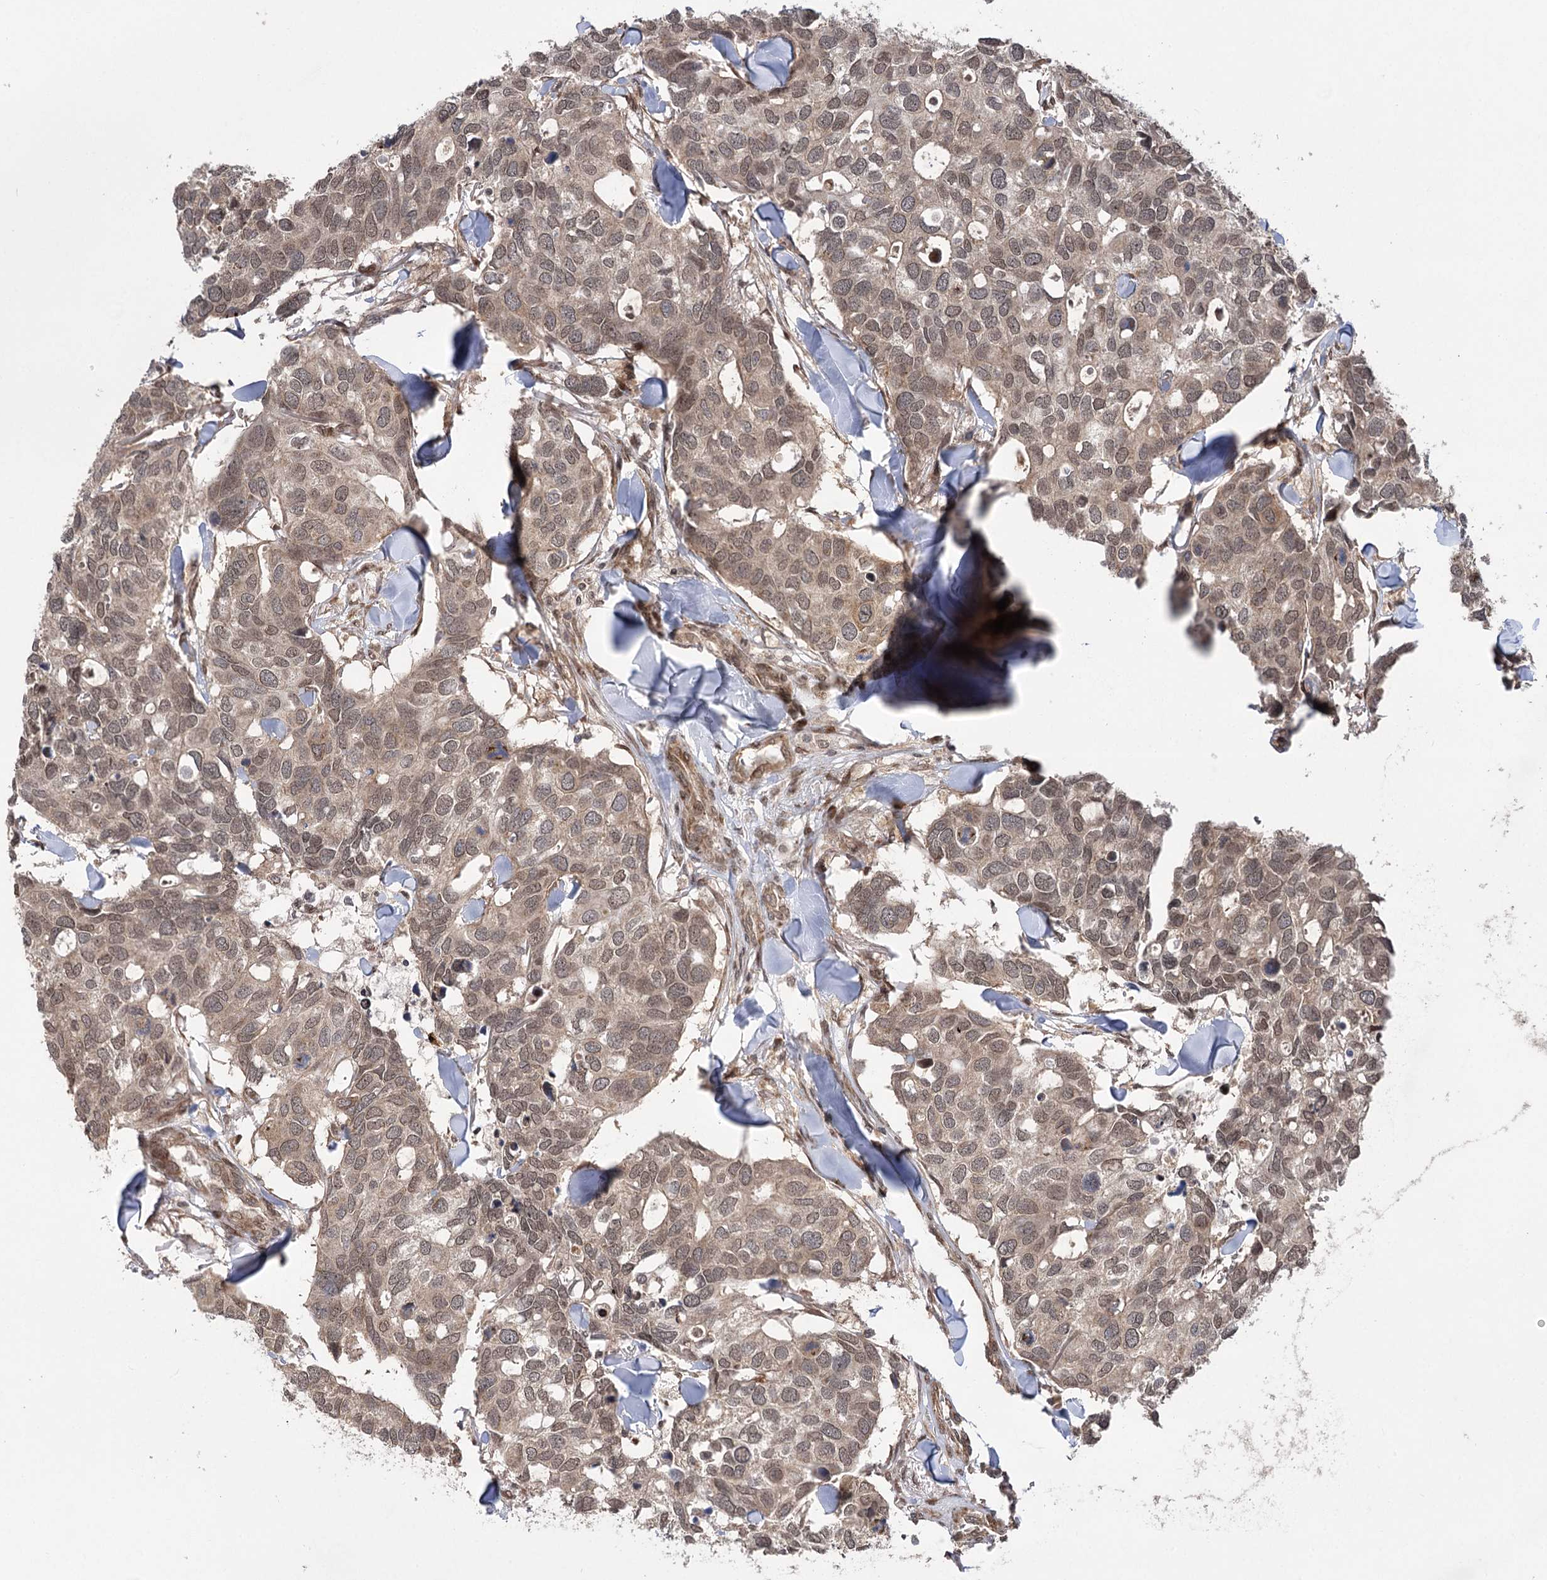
{"staining": {"intensity": "moderate", "quantity": ">75%", "location": "cytoplasmic/membranous,nuclear"}, "tissue": "breast cancer", "cell_type": "Tumor cells", "image_type": "cancer", "snomed": [{"axis": "morphology", "description": "Duct carcinoma"}, {"axis": "topography", "description": "Breast"}], "caption": "About >75% of tumor cells in human breast cancer show moderate cytoplasmic/membranous and nuclear protein expression as visualized by brown immunohistochemical staining.", "gene": "TENM2", "patient": {"sex": "female", "age": 83}}